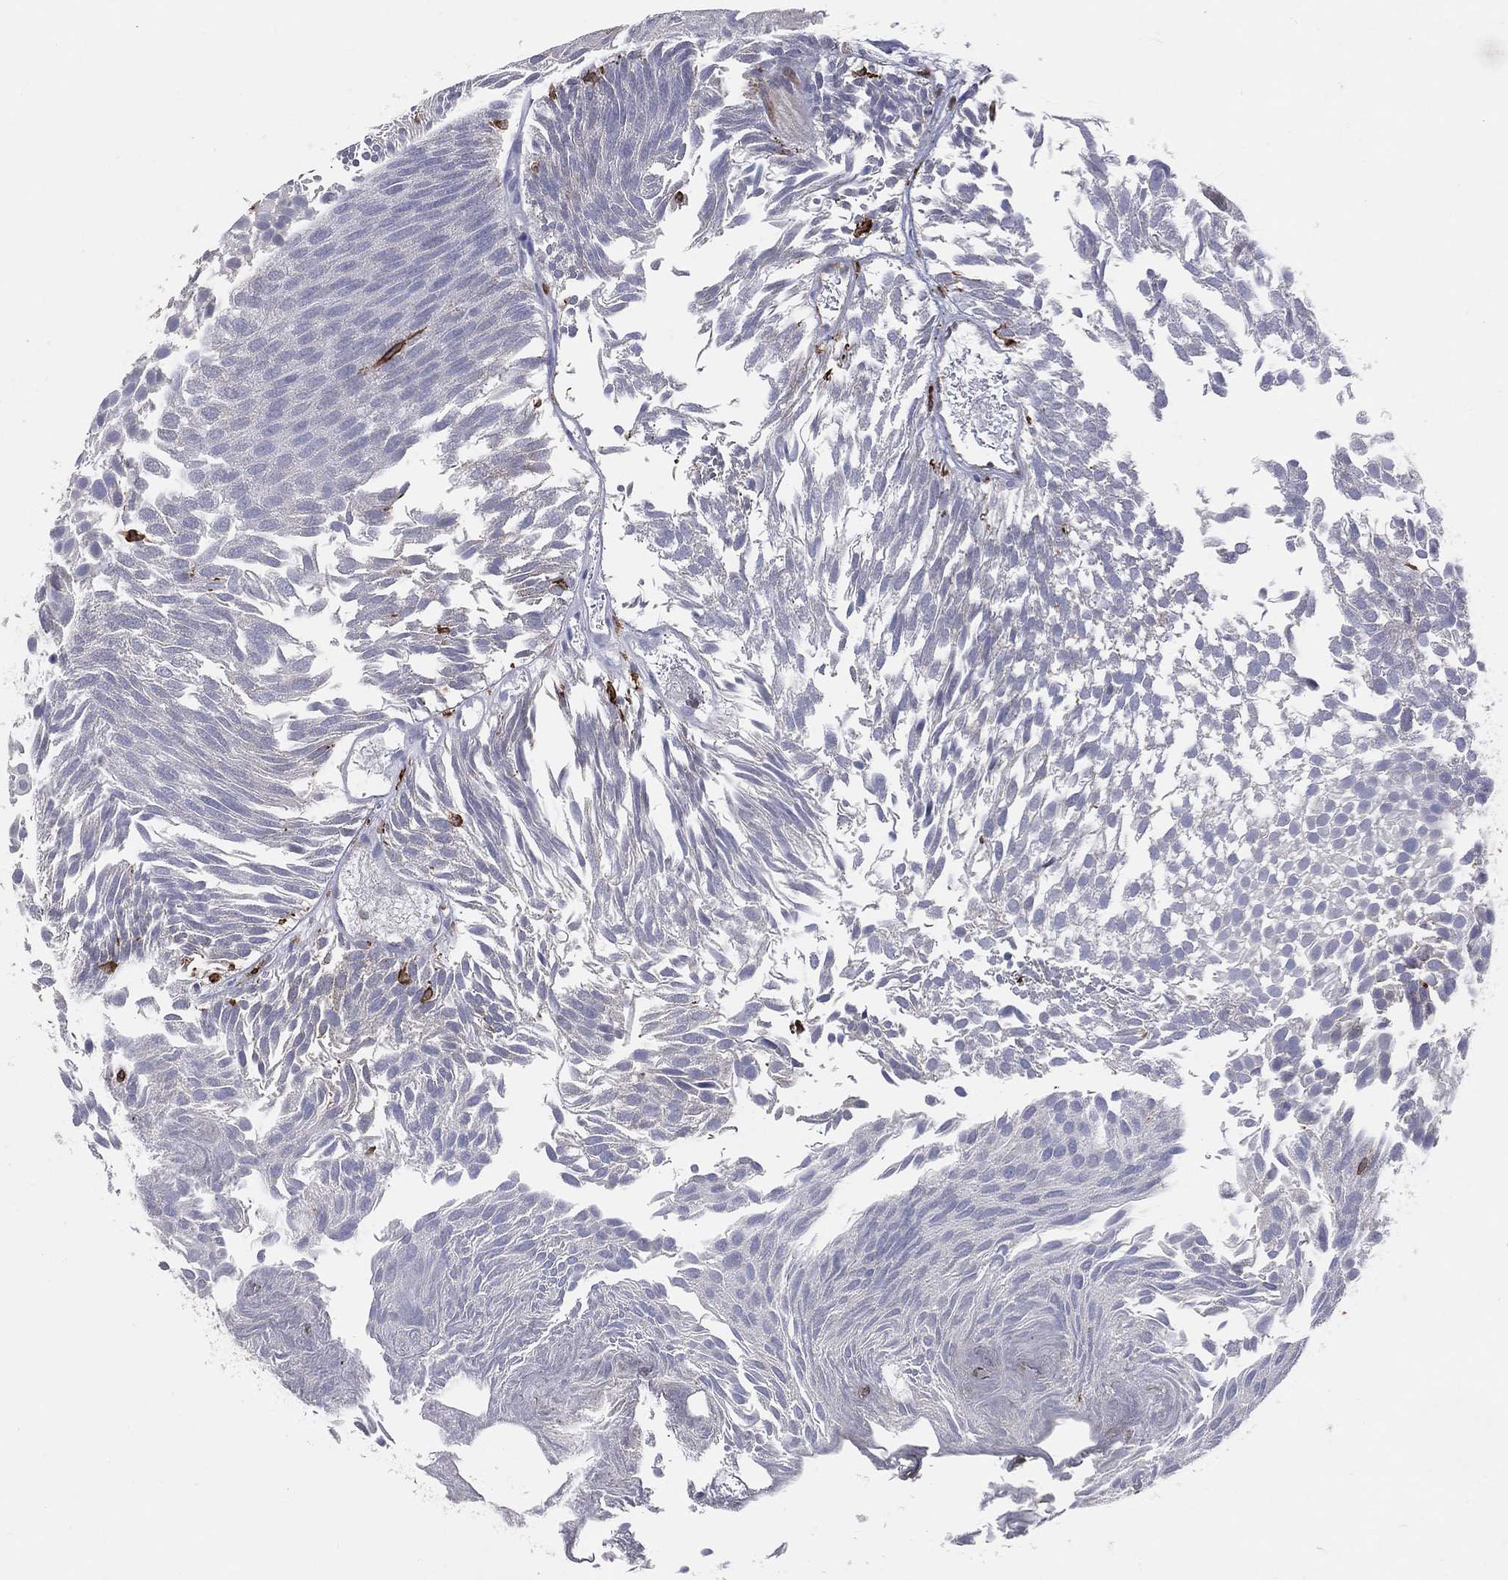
{"staining": {"intensity": "negative", "quantity": "none", "location": "none"}, "tissue": "urothelial cancer", "cell_type": "Tumor cells", "image_type": "cancer", "snomed": [{"axis": "morphology", "description": "Urothelial carcinoma, Low grade"}, {"axis": "topography", "description": "Urinary bladder"}], "caption": "This is an immunohistochemistry (IHC) micrograph of urothelial cancer. There is no expression in tumor cells.", "gene": "CD74", "patient": {"sex": "male", "age": 52}}